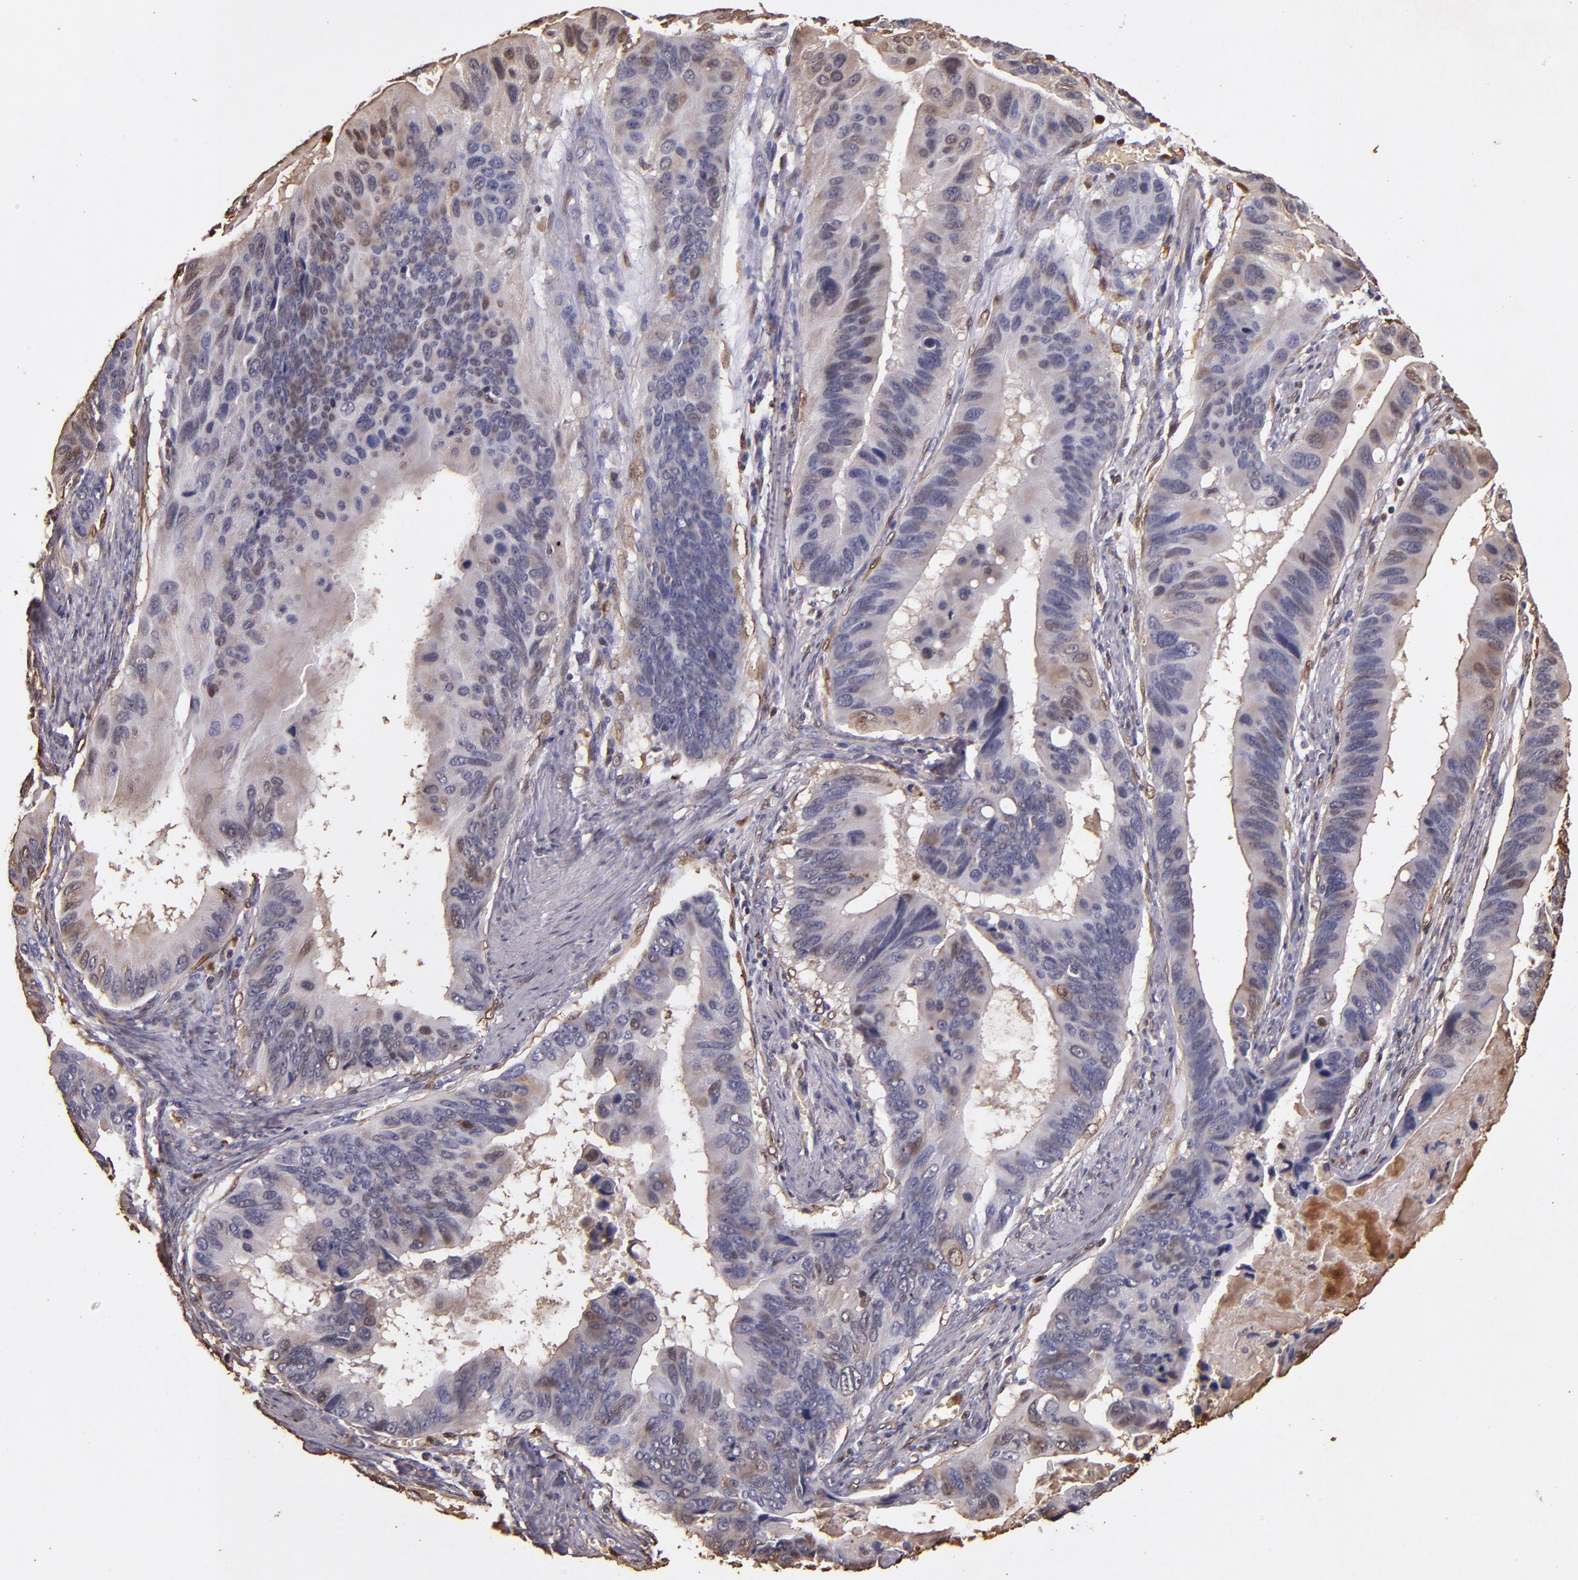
{"staining": {"intensity": "moderate", "quantity": "25%-75%", "location": "cytoplasmic/membranous,nuclear"}, "tissue": "stomach cancer", "cell_type": "Tumor cells", "image_type": "cancer", "snomed": [{"axis": "morphology", "description": "Adenocarcinoma, NOS"}, {"axis": "topography", "description": "Stomach, upper"}], "caption": "The immunohistochemical stain labels moderate cytoplasmic/membranous and nuclear staining in tumor cells of stomach adenocarcinoma tissue.", "gene": "S100A6", "patient": {"sex": "male", "age": 80}}